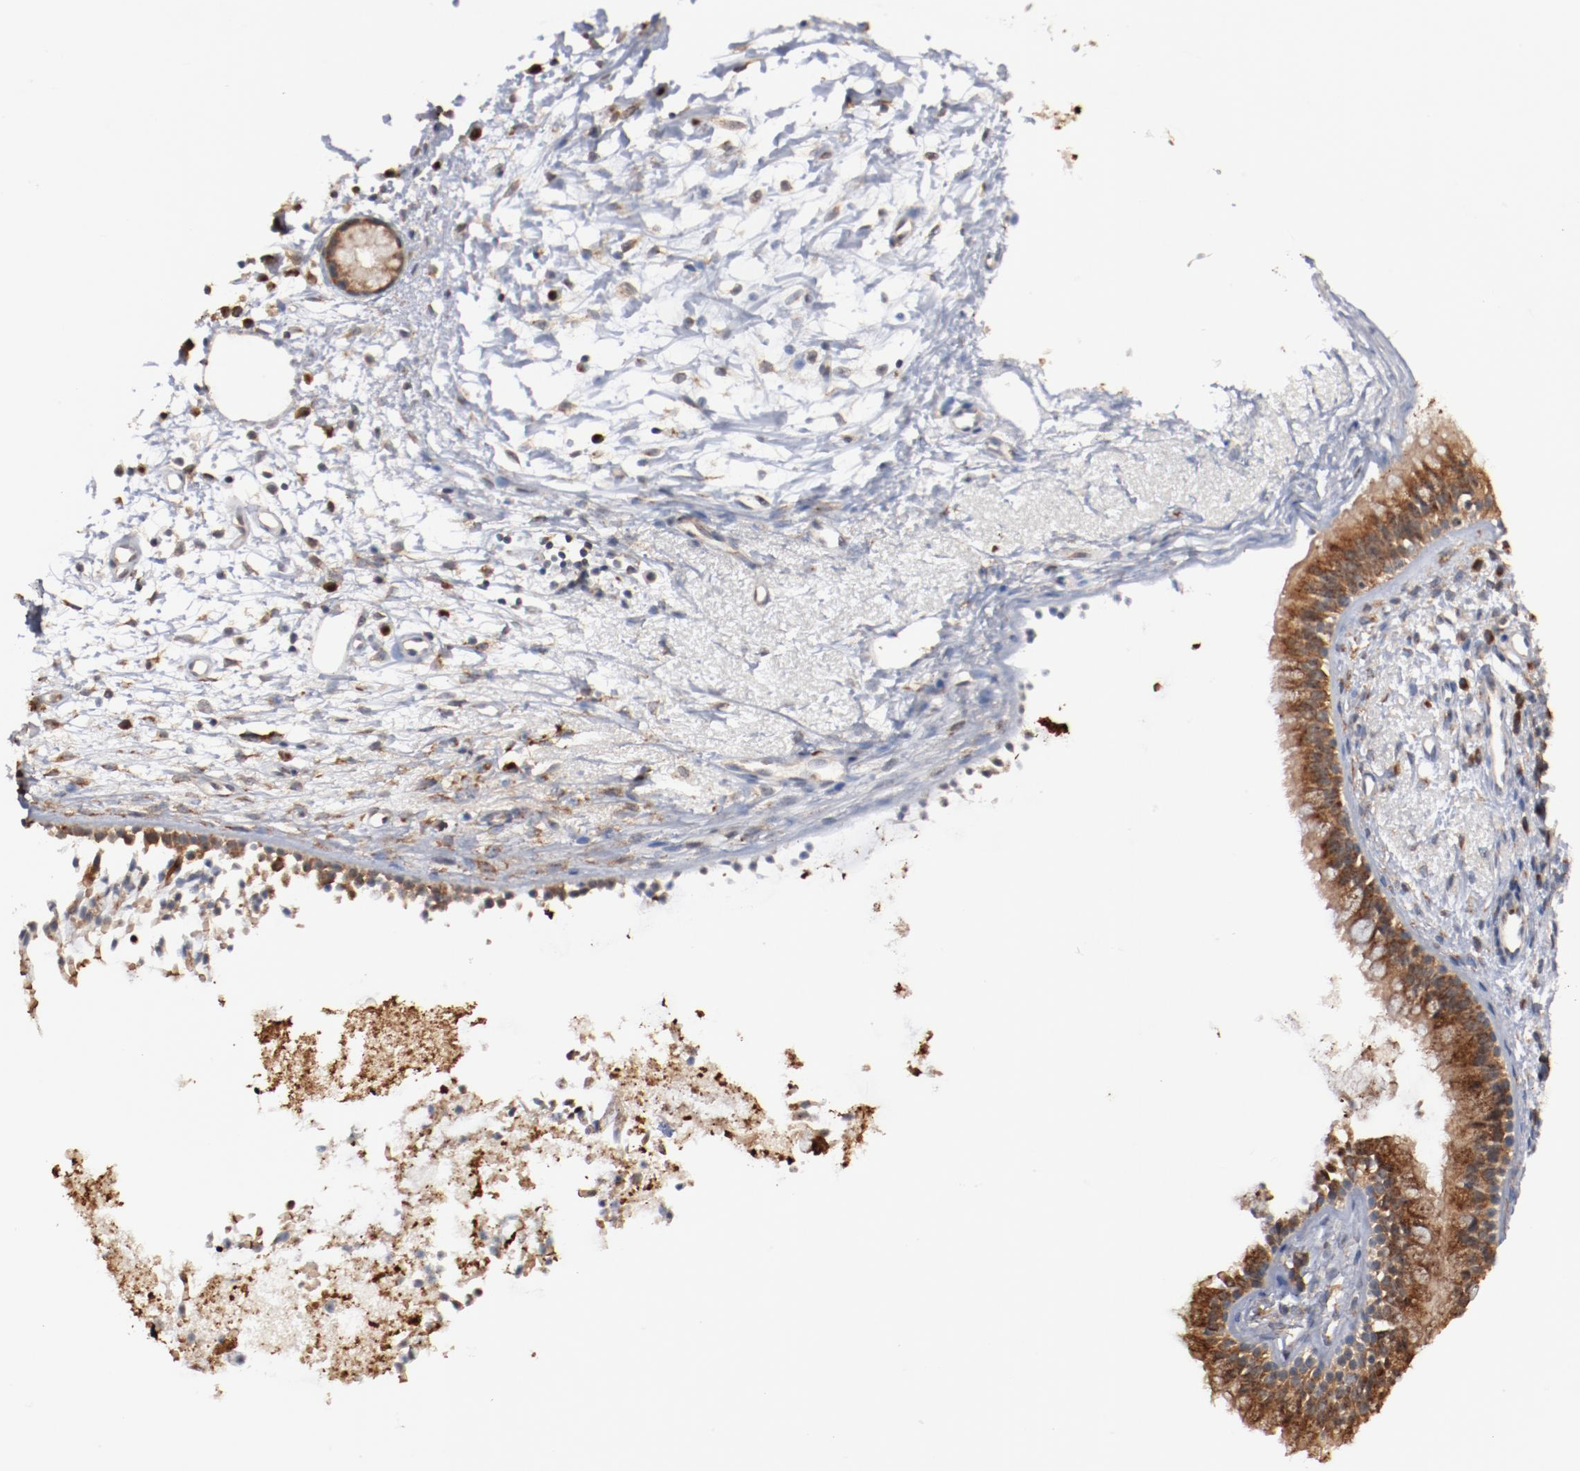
{"staining": {"intensity": "strong", "quantity": ">75%", "location": "cytoplasmic/membranous"}, "tissue": "nasopharynx", "cell_type": "Respiratory epithelial cells", "image_type": "normal", "snomed": [{"axis": "morphology", "description": "Normal tissue, NOS"}, {"axis": "topography", "description": "Nasopharynx"}], "caption": "Unremarkable nasopharynx demonstrates strong cytoplasmic/membranous staining in about >75% of respiratory epithelial cells.", "gene": "RNASE11", "patient": {"sex": "male", "age": 21}}